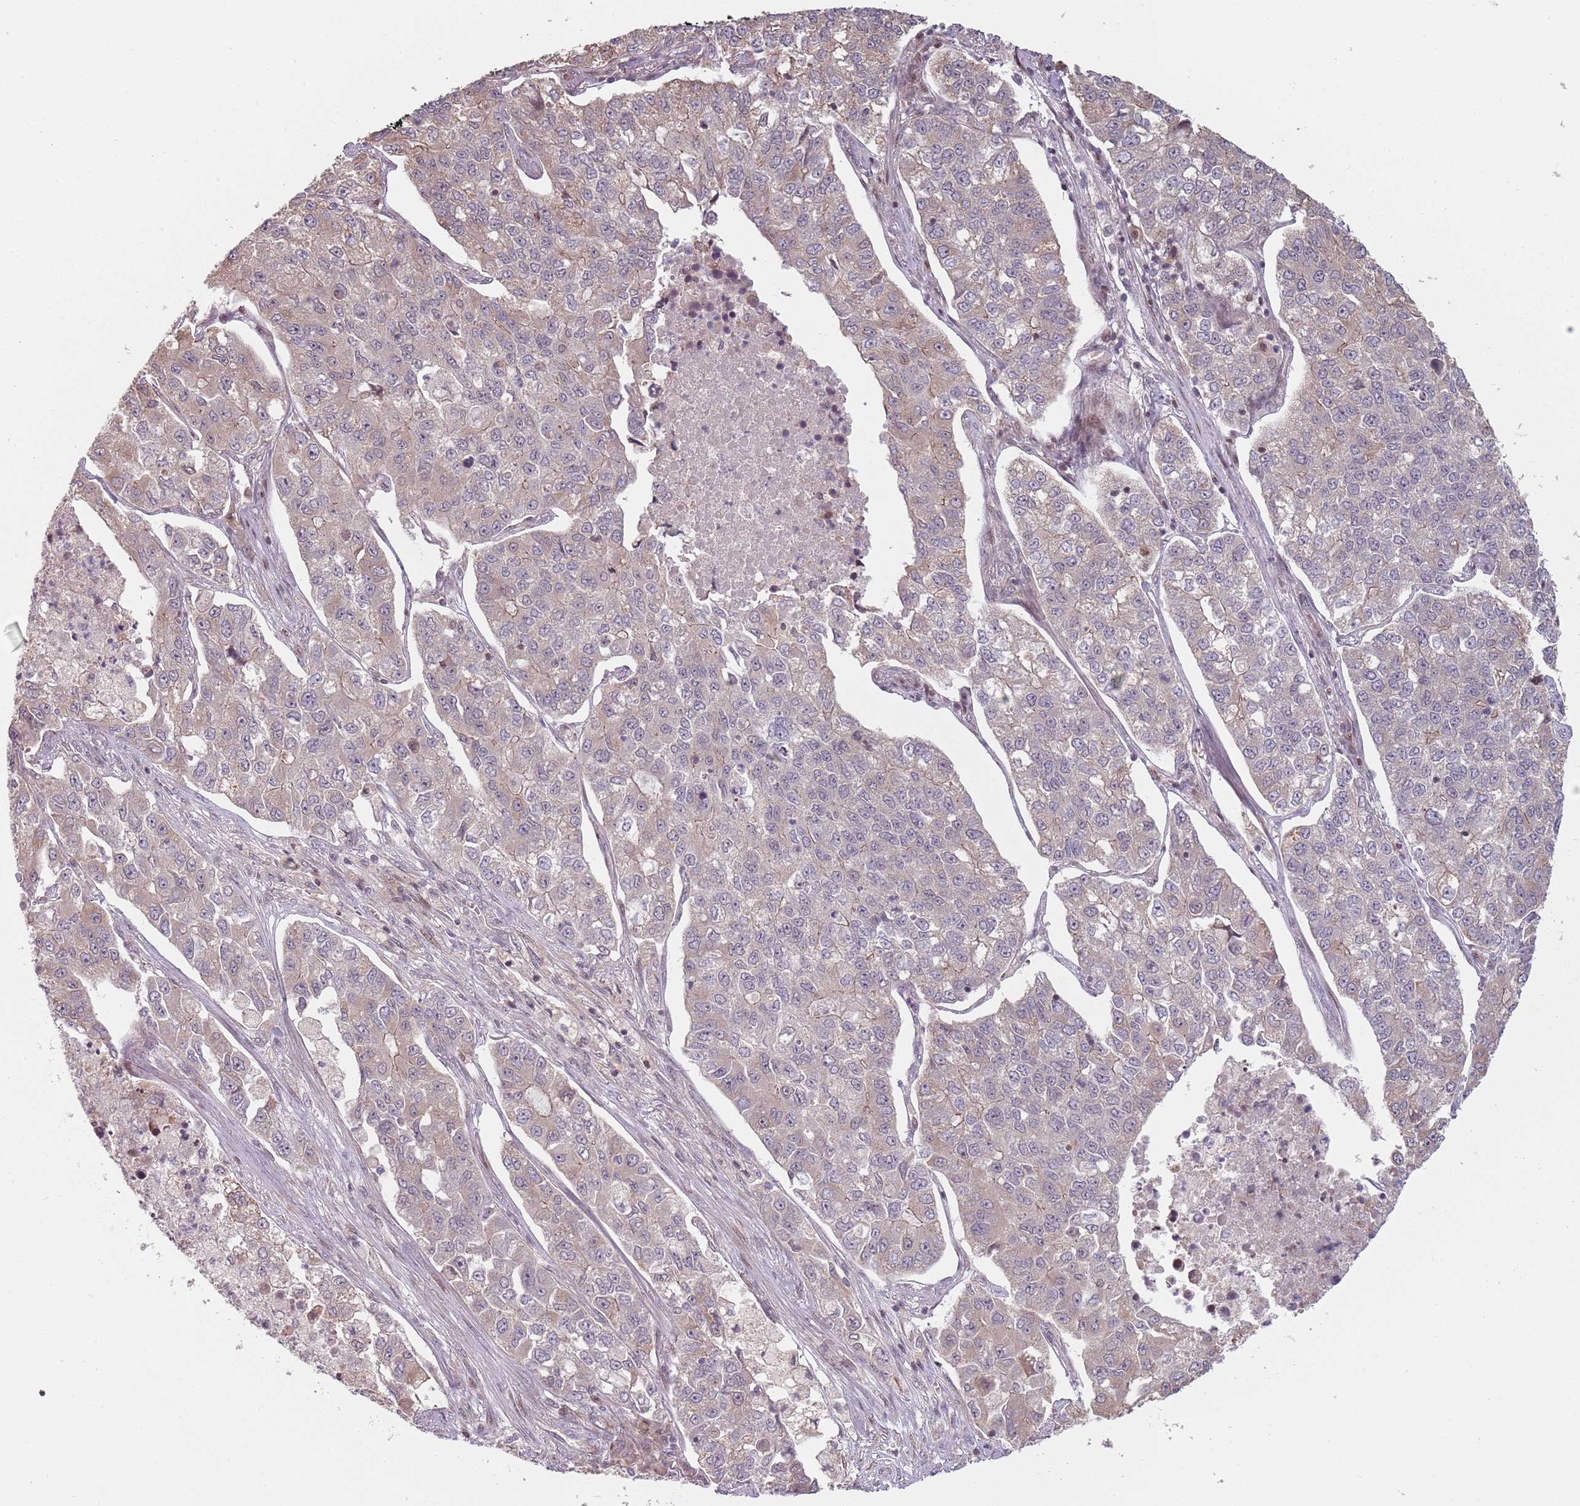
{"staining": {"intensity": "weak", "quantity": "<25%", "location": "cytoplasmic/membranous"}, "tissue": "lung cancer", "cell_type": "Tumor cells", "image_type": "cancer", "snomed": [{"axis": "morphology", "description": "Adenocarcinoma, NOS"}, {"axis": "topography", "description": "Lung"}], "caption": "Lung cancer stained for a protein using immunohistochemistry demonstrates no expression tumor cells.", "gene": "ADGRG1", "patient": {"sex": "male", "age": 49}}